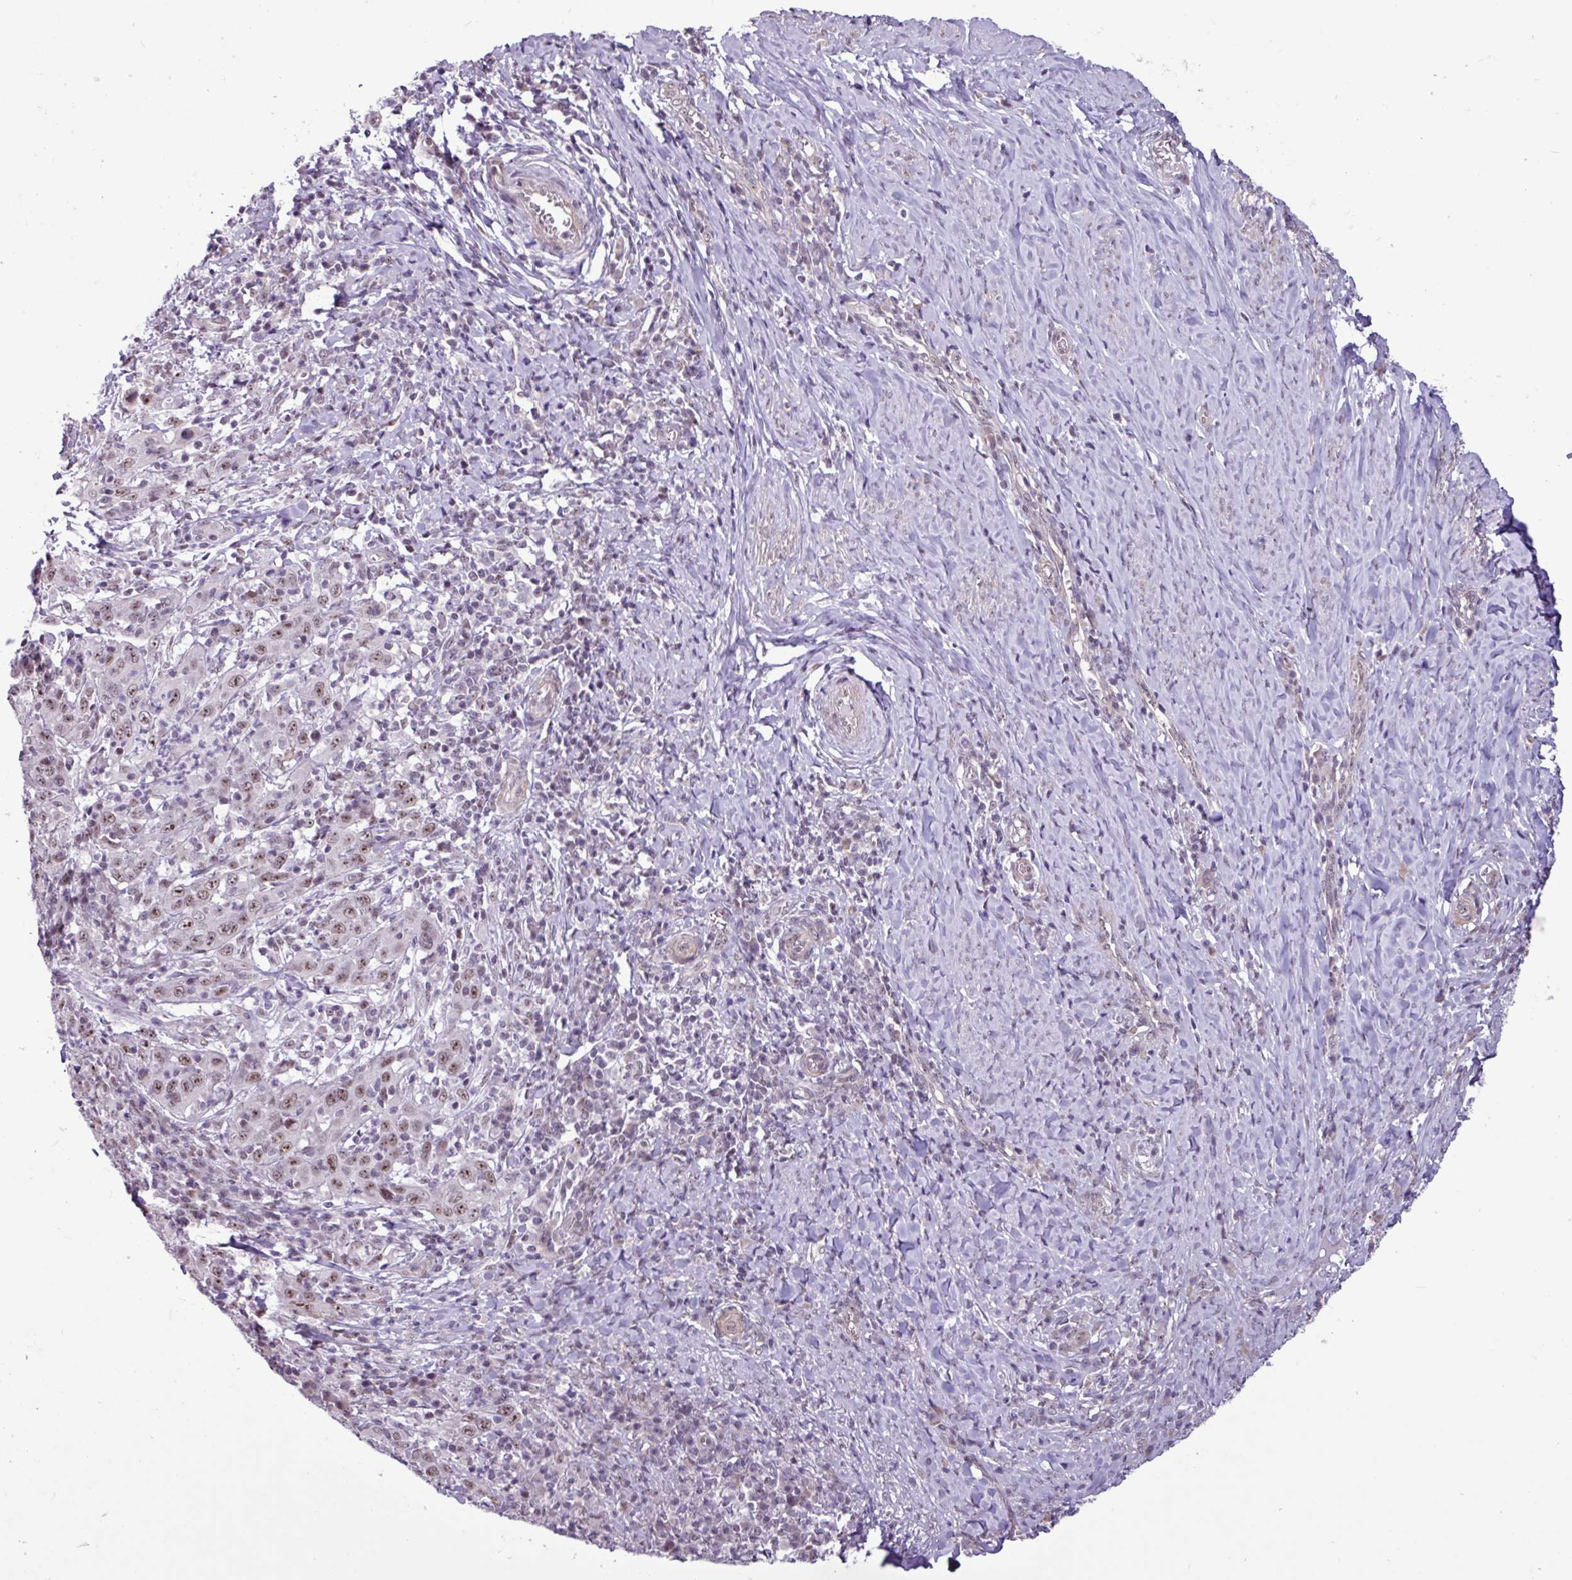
{"staining": {"intensity": "moderate", "quantity": ">75%", "location": "nuclear"}, "tissue": "cervical cancer", "cell_type": "Tumor cells", "image_type": "cancer", "snomed": [{"axis": "morphology", "description": "Squamous cell carcinoma, NOS"}, {"axis": "topography", "description": "Cervix"}], "caption": "Human cervical squamous cell carcinoma stained with a protein marker demonstrates moderate staining in tumor cells.", "gene": "UTP18", "patient": {"sex": "female", "age": 46}}